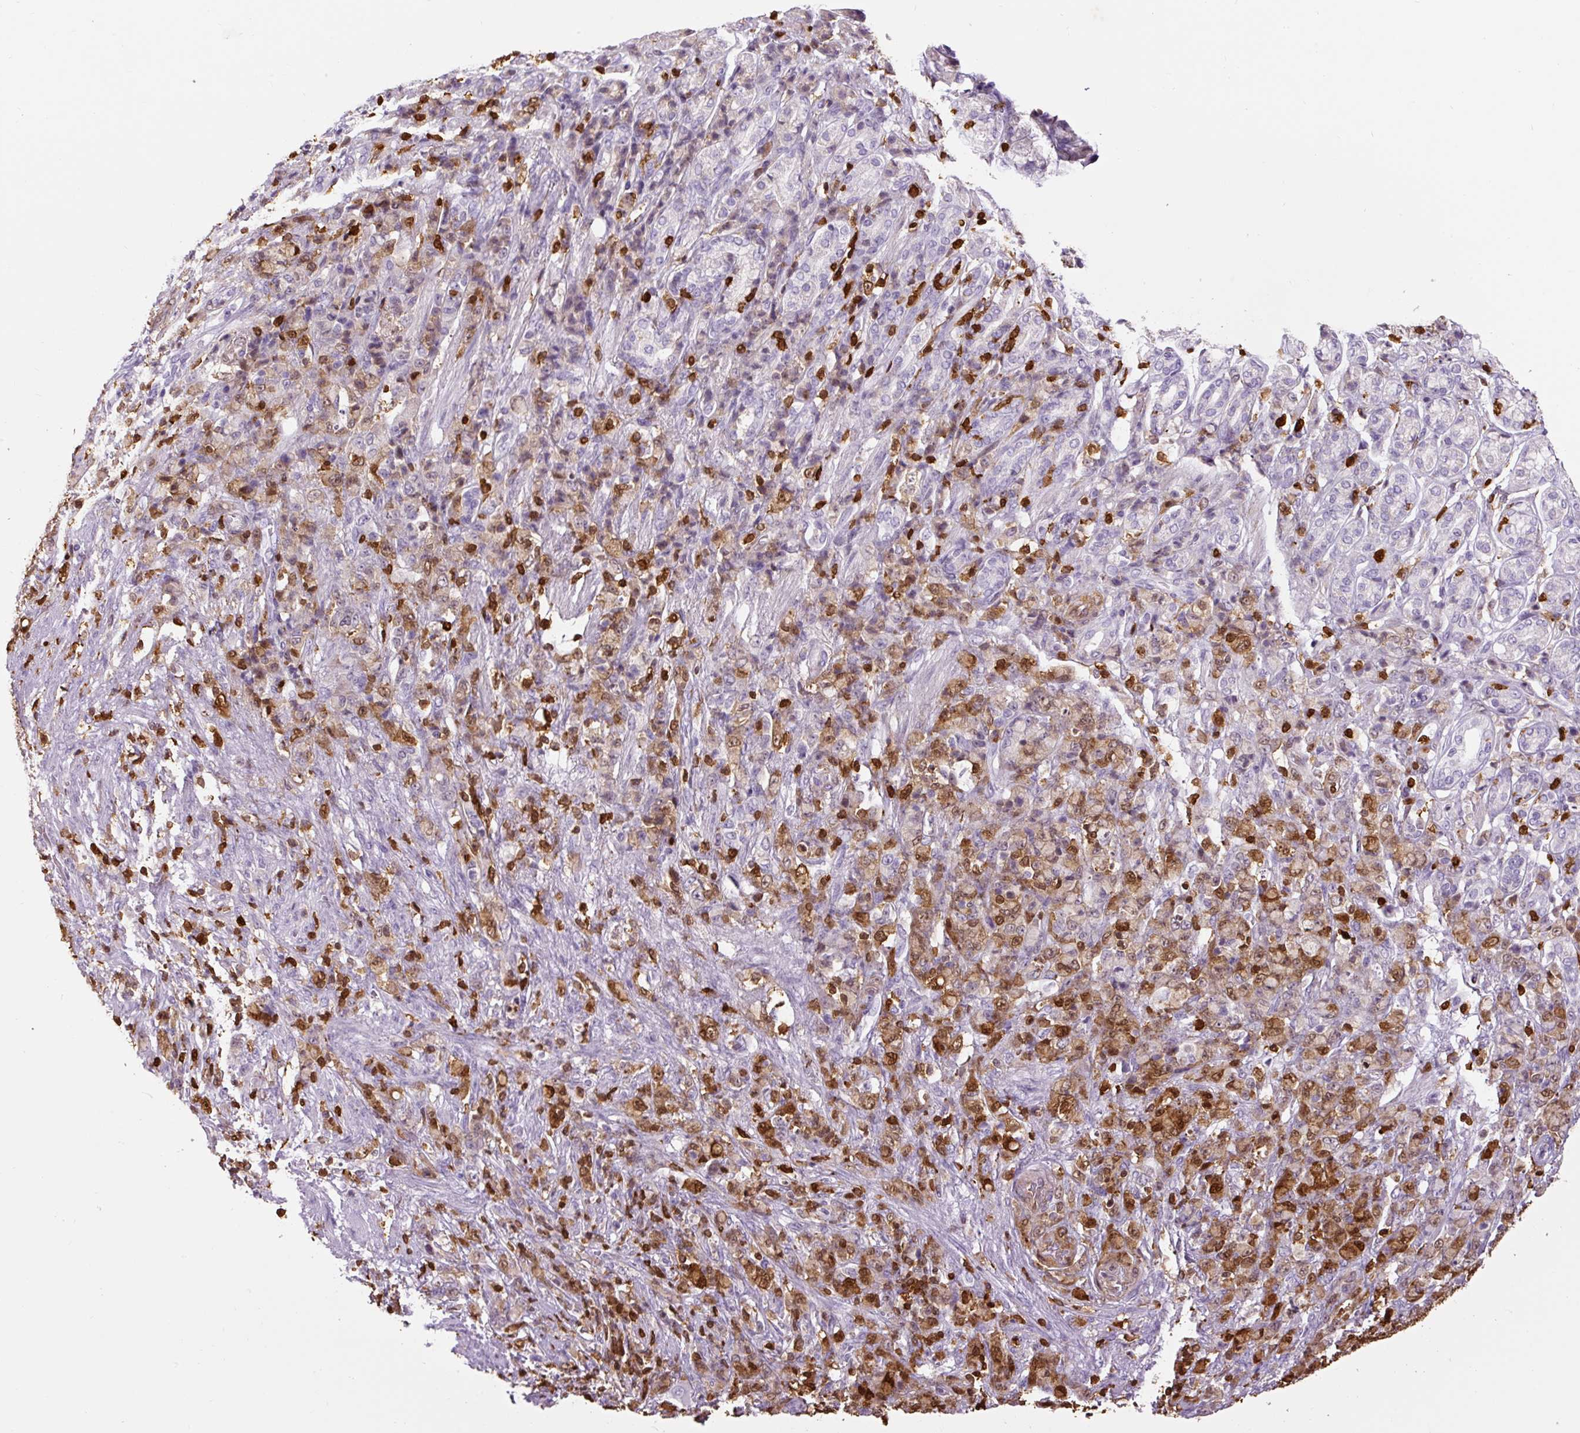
{"staining": {"intensity": "moderate", "quantity": ">75%", "location": "cytoplasmic/membranous,nuclear"}, "tissue": "stomach cancer", "cell_type": "Tumor cells", "image_type": "cancer", "snomed": [{"axis": "morphology", "description": "Adenocarcinoma, NOS"}, {"axis": "topography", "description": "Stomach"}], "caption": "This photomicrograph shows immunohistochemistry staining of stomach adenocarcinoma, with medium moderate cytoplasmic/membranous and nuclear expression in approximately >75% of tumor cells.", "gene": "S100A4", "patient": {"sex": "female", "age": 79}}